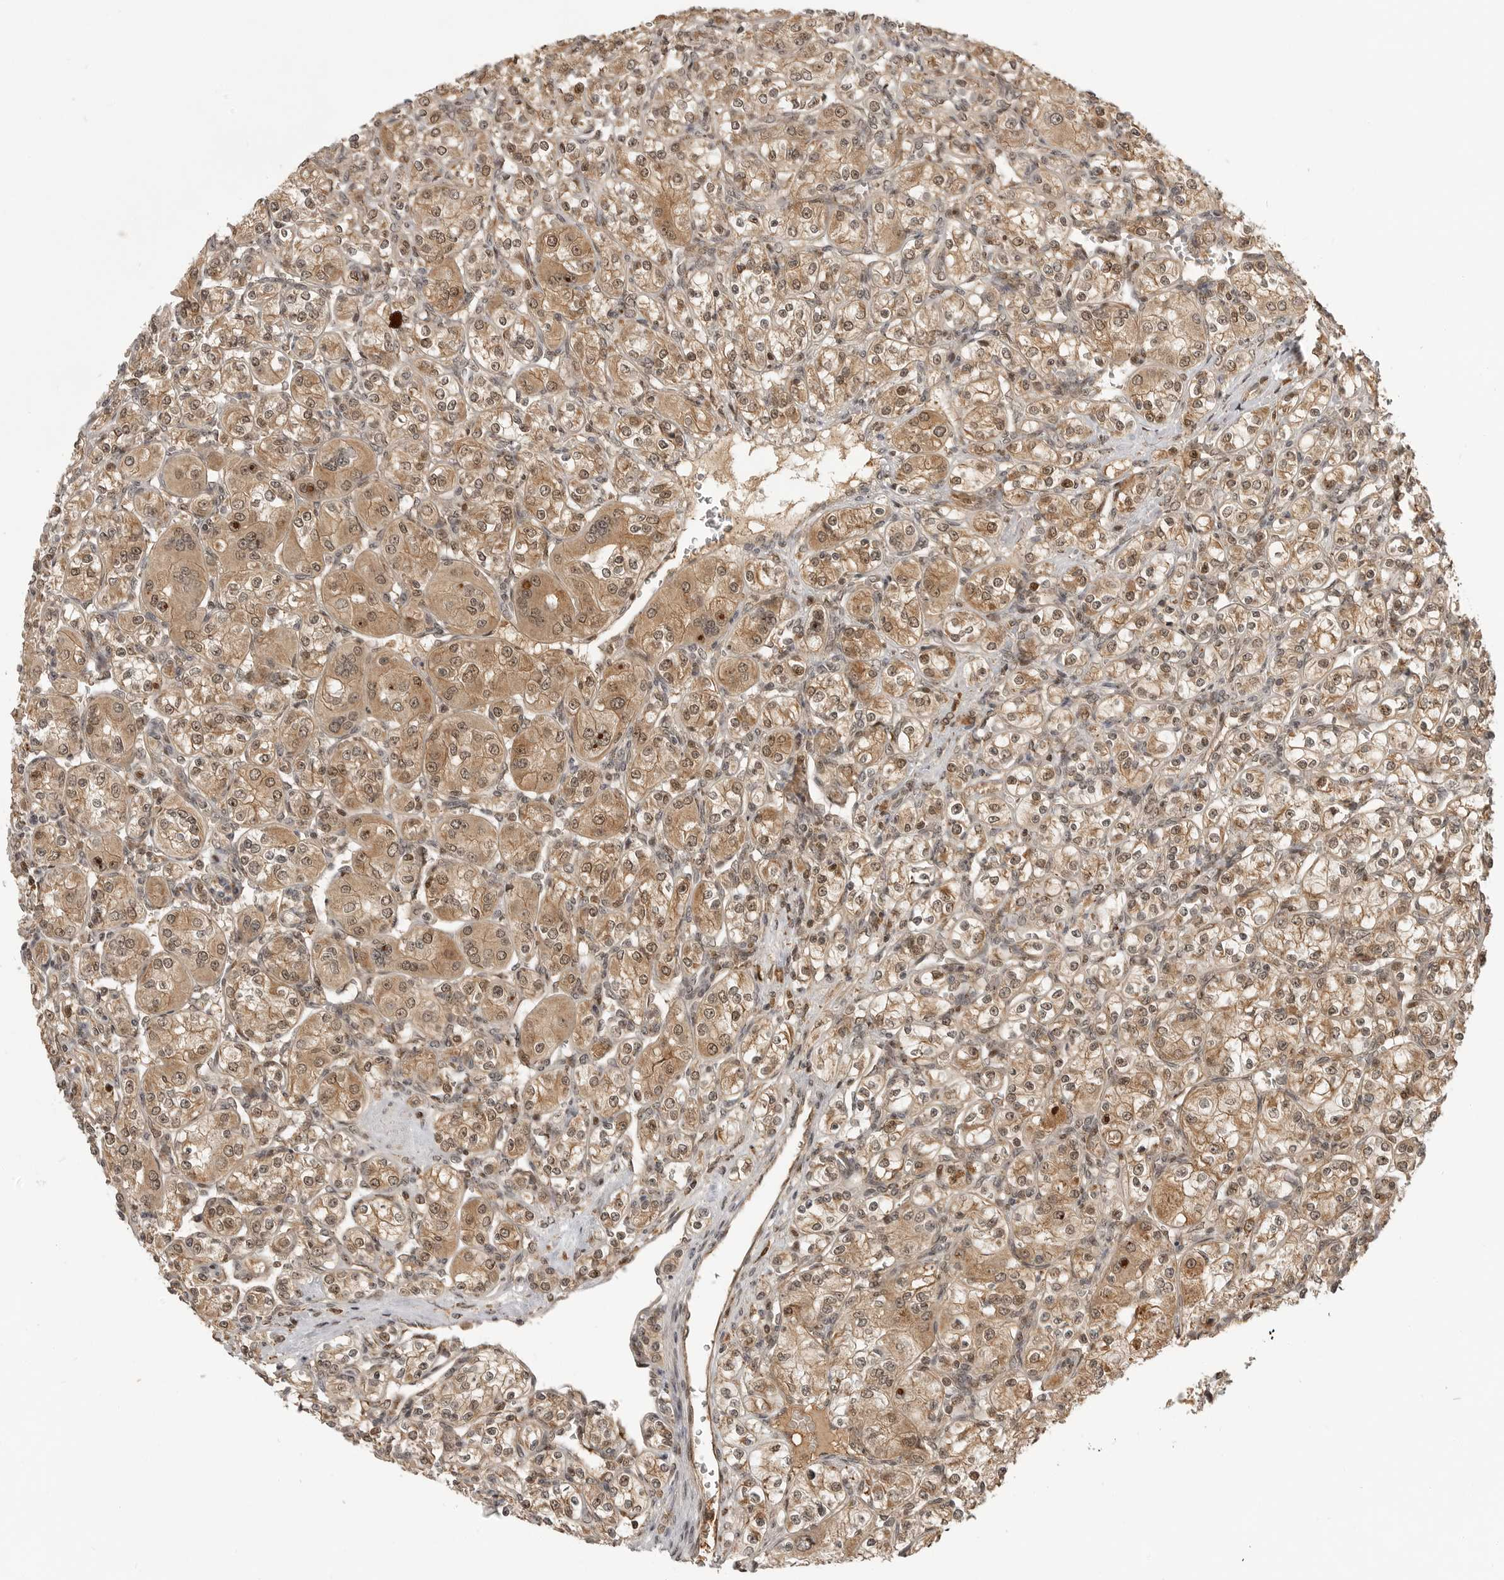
{"staining": {"intensity": "moderate", "quantity": ">75%", "location": "cytoplasmic/membranous,nuclear"}, "tissue": "renal cancer", "cell_type": "Tumor cells", "image_type": "cancer", "snomed": [{"axis": "morphology", "description": "Adenocarcinoma, NOS"}, {"axis": "topography", "description": "Kidney"}], "caption": "IHC of human renal adenocarcinoma shows medium levels of moderate cytoplasmic/membranous and nuclear staining in about >75% of tumor cells. The staining was performed using DAB, with brown indicating positive protein expression. Nuclei are stained blue with hematoxylin.", "gene": "BMP2K", "patient": {"sex": "male", "age": 77}}